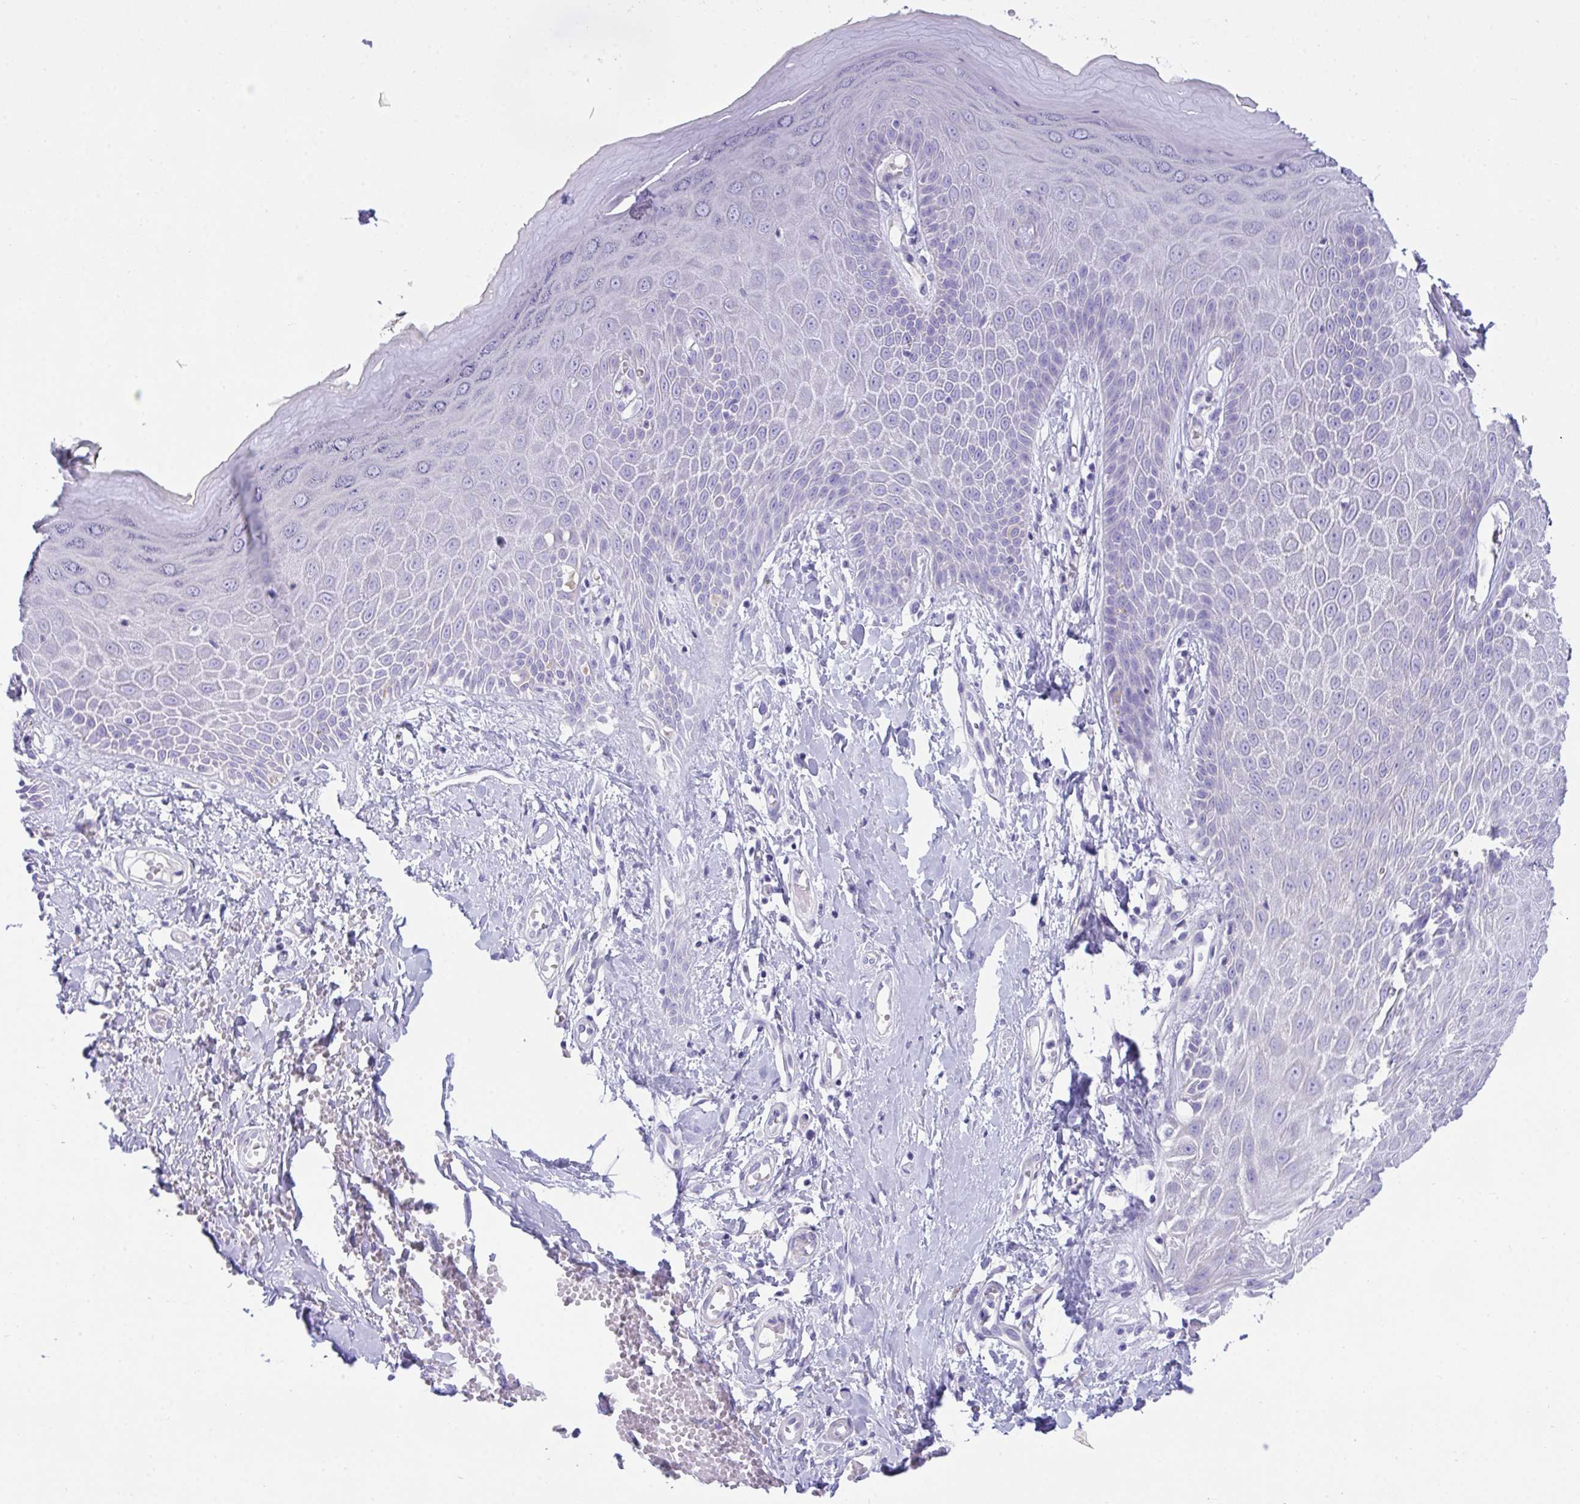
{"staining": {"intensity": "negative", "quantity": "none", "location": "none"}, "tissue": "skin", "cell_type": "Epidermal cells", "image_type": "normal", "snomed": [{"axis": "morphology", "description": "Normal tissue, NOS"}, {"axis": "topography", "description": "Anal"}, {"axis": "topography", "description": "Peripheral nerve tissue"}], "caption": "This histopathology image is of normal skin stained with IHC to label a protein in brown with the nuclei are counter-stained blue. There is no positivity in epidermal cells.", "gene": "TMEM106B", "patient": {"sex": "male", "age": 78}}